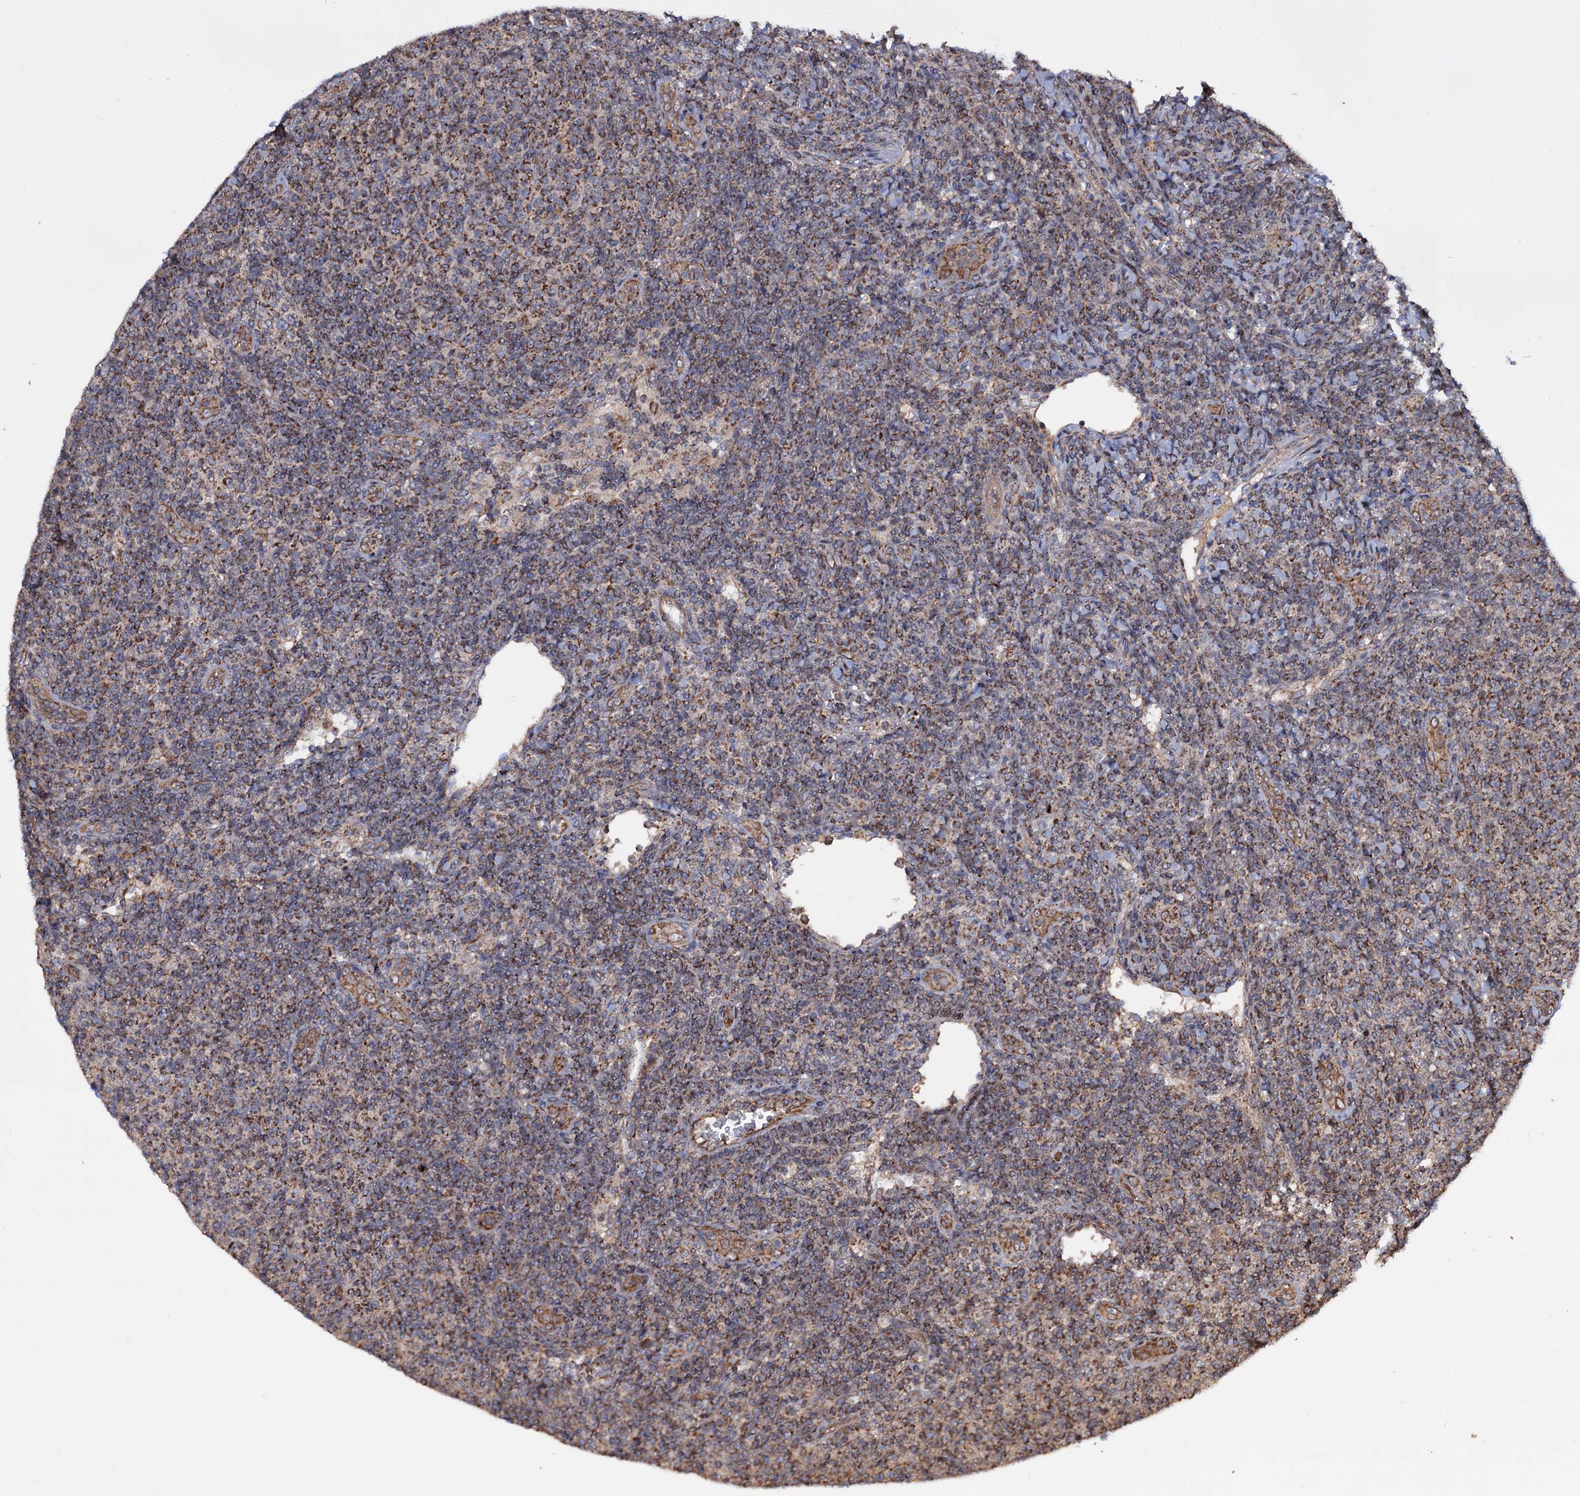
{"staining": {"intensity": "strong", "quantity": ">75%", "location": "cytoplasmic/membranous"}, "tissue": "lymphoma", "cell_type": "Tumor cells", "image_type": "cancer", "snomed": [{"axis": "morphology", "description": "Malignant lymphoma, non-Hodgkin's type, Low grade"}, {"axis": "topography", "description": "Lymph node"}], "caption": "A high amount of strong cytoplasmic/membranous staining is present in approximately >75% of tumor cells in low-grade malignant lymphoma, non-Hodgkin's type tissue. (DAB (3,3'-diaminobenzidine) IHC with brightfield microscopy, high magnification).", "gene": "MRPL42", "patient": {"sex": "male", "age": 66}}